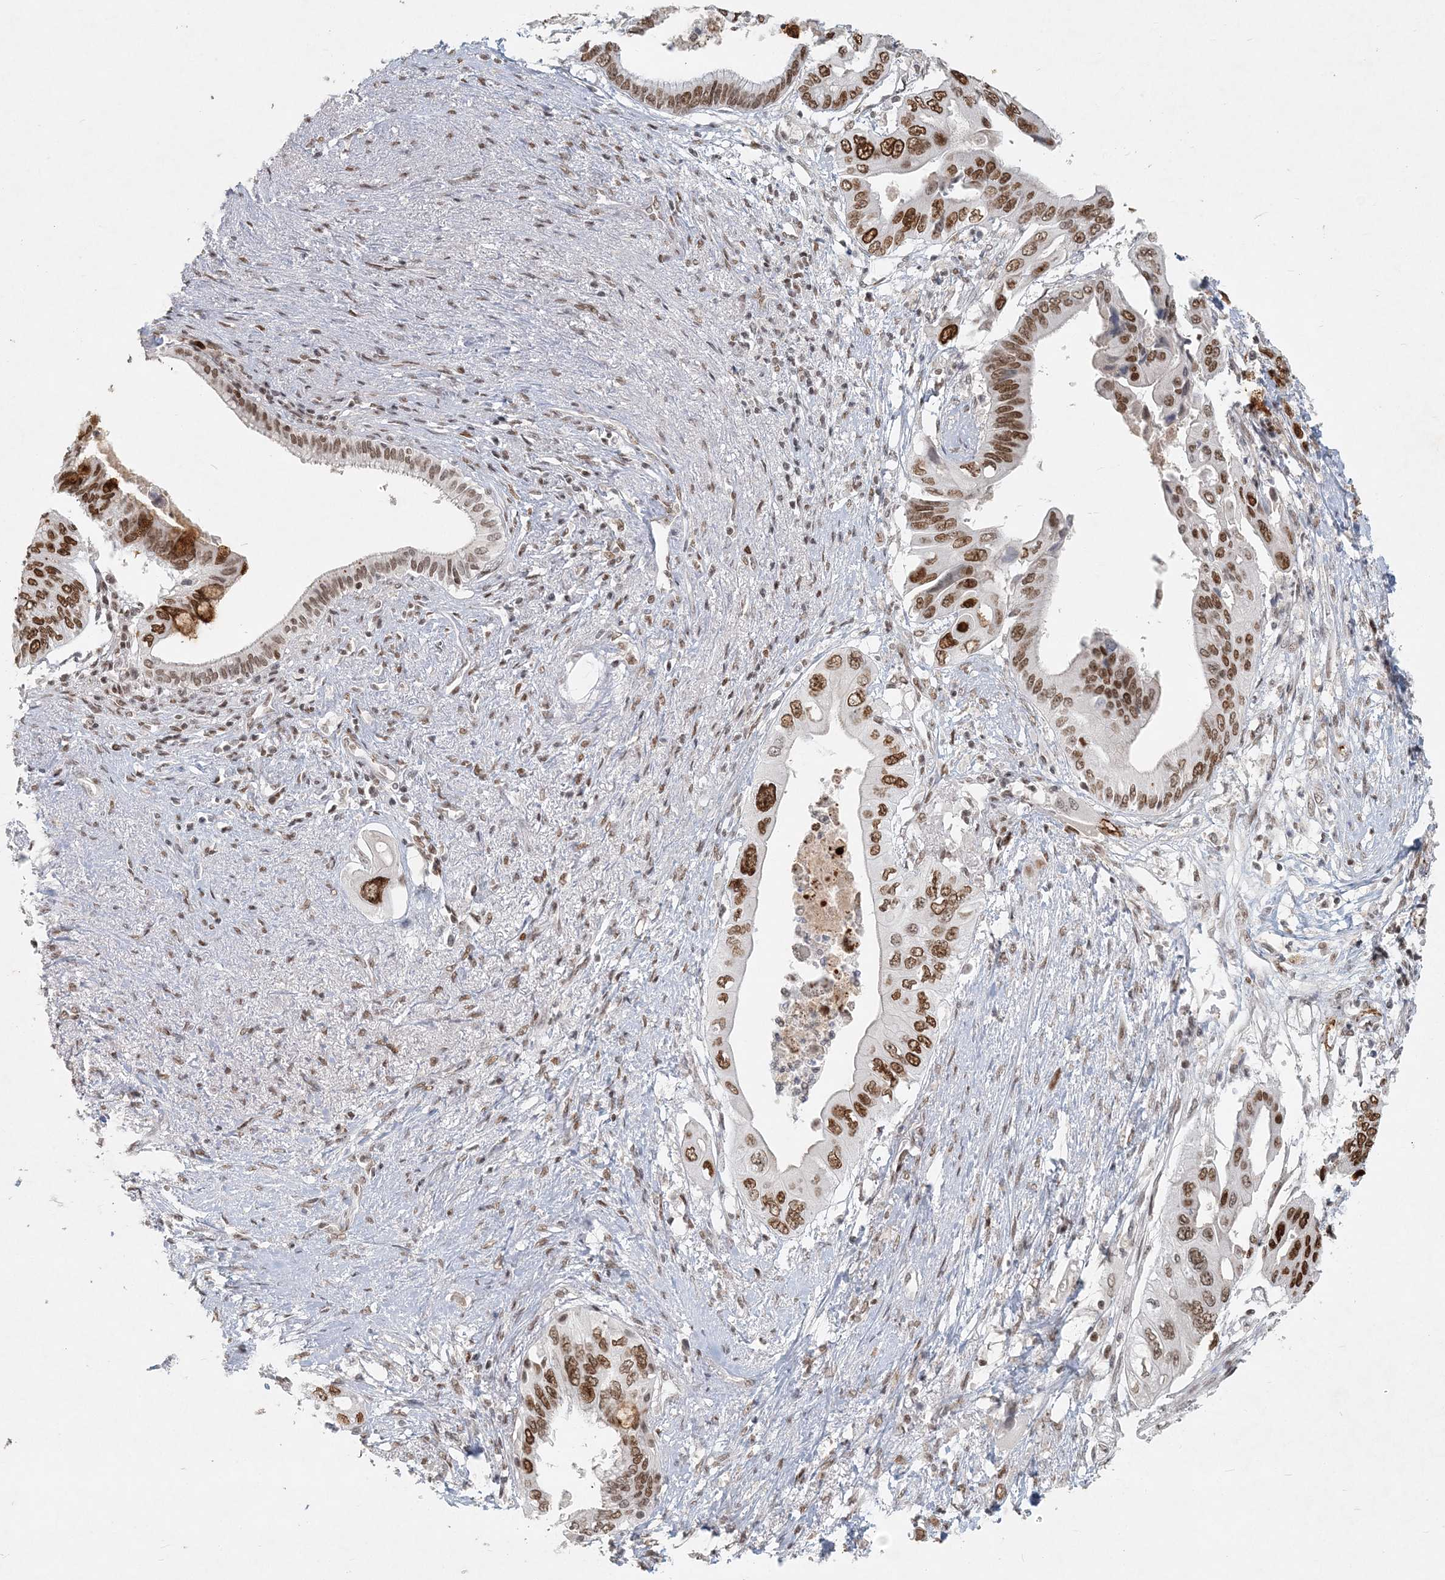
{"staining": {"intensity": "strong", "quantity": ">75%", "location": "nuclear"}, "tissue": "pancreatic cancer", "cell_type": "Tumor cells", "image_type": "cancer", "snomed": [{"axis": "morphology", "description": "Adenocarcinoma, NOS"}, {"axis": "topography", "description": "Pancreas"}], "caption": "Immunohistochemistry histopathology image of human adenocarcinoma (pancreatic) stained for a protein (brown), which demonstrates high levels of strong nuclear expression in about >75% of tumor cells.", "gene": "BAZ1B", "patient": {"sex": "male", "age": 66}}